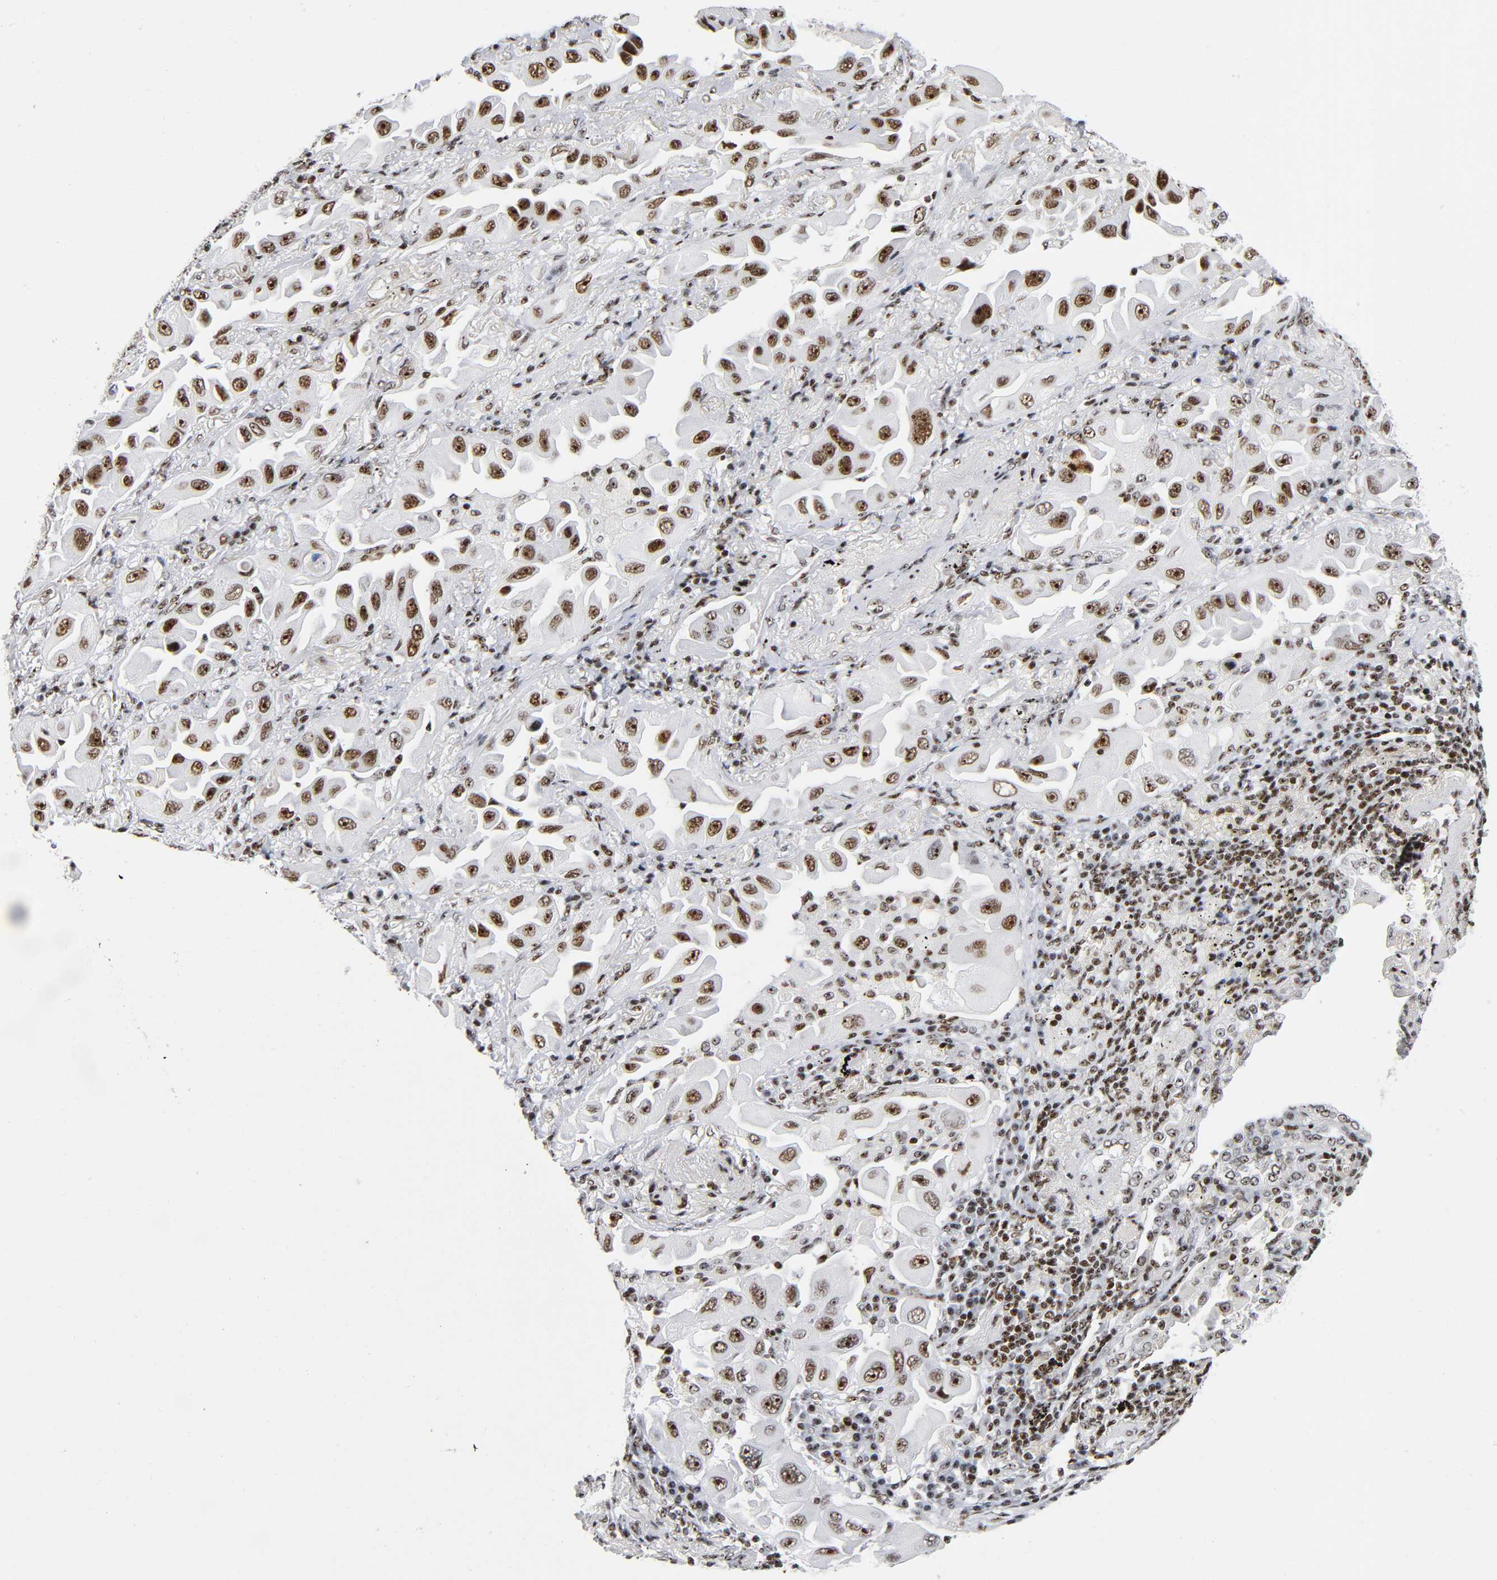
{"staining": {"intensity": "strong", "quantity": ">75%", "location": "nuclear"}, "tissue": "lung cancer", "cell_type": "Tumor cells", "image_type": "cancer", "snomed": [{"axis": "morphology", "description": "Adenocarcinoma, NOS"}, {"axis": "topography", "description": "Lung"}], "caption": "Immunohistochemistry of human lung adenocarcinoma exhibits high levels of strong nuclear staining in approximately >75% of tumor cells.", "gene": "UBTF", "patient": {"sex": "female", "age": 65}}